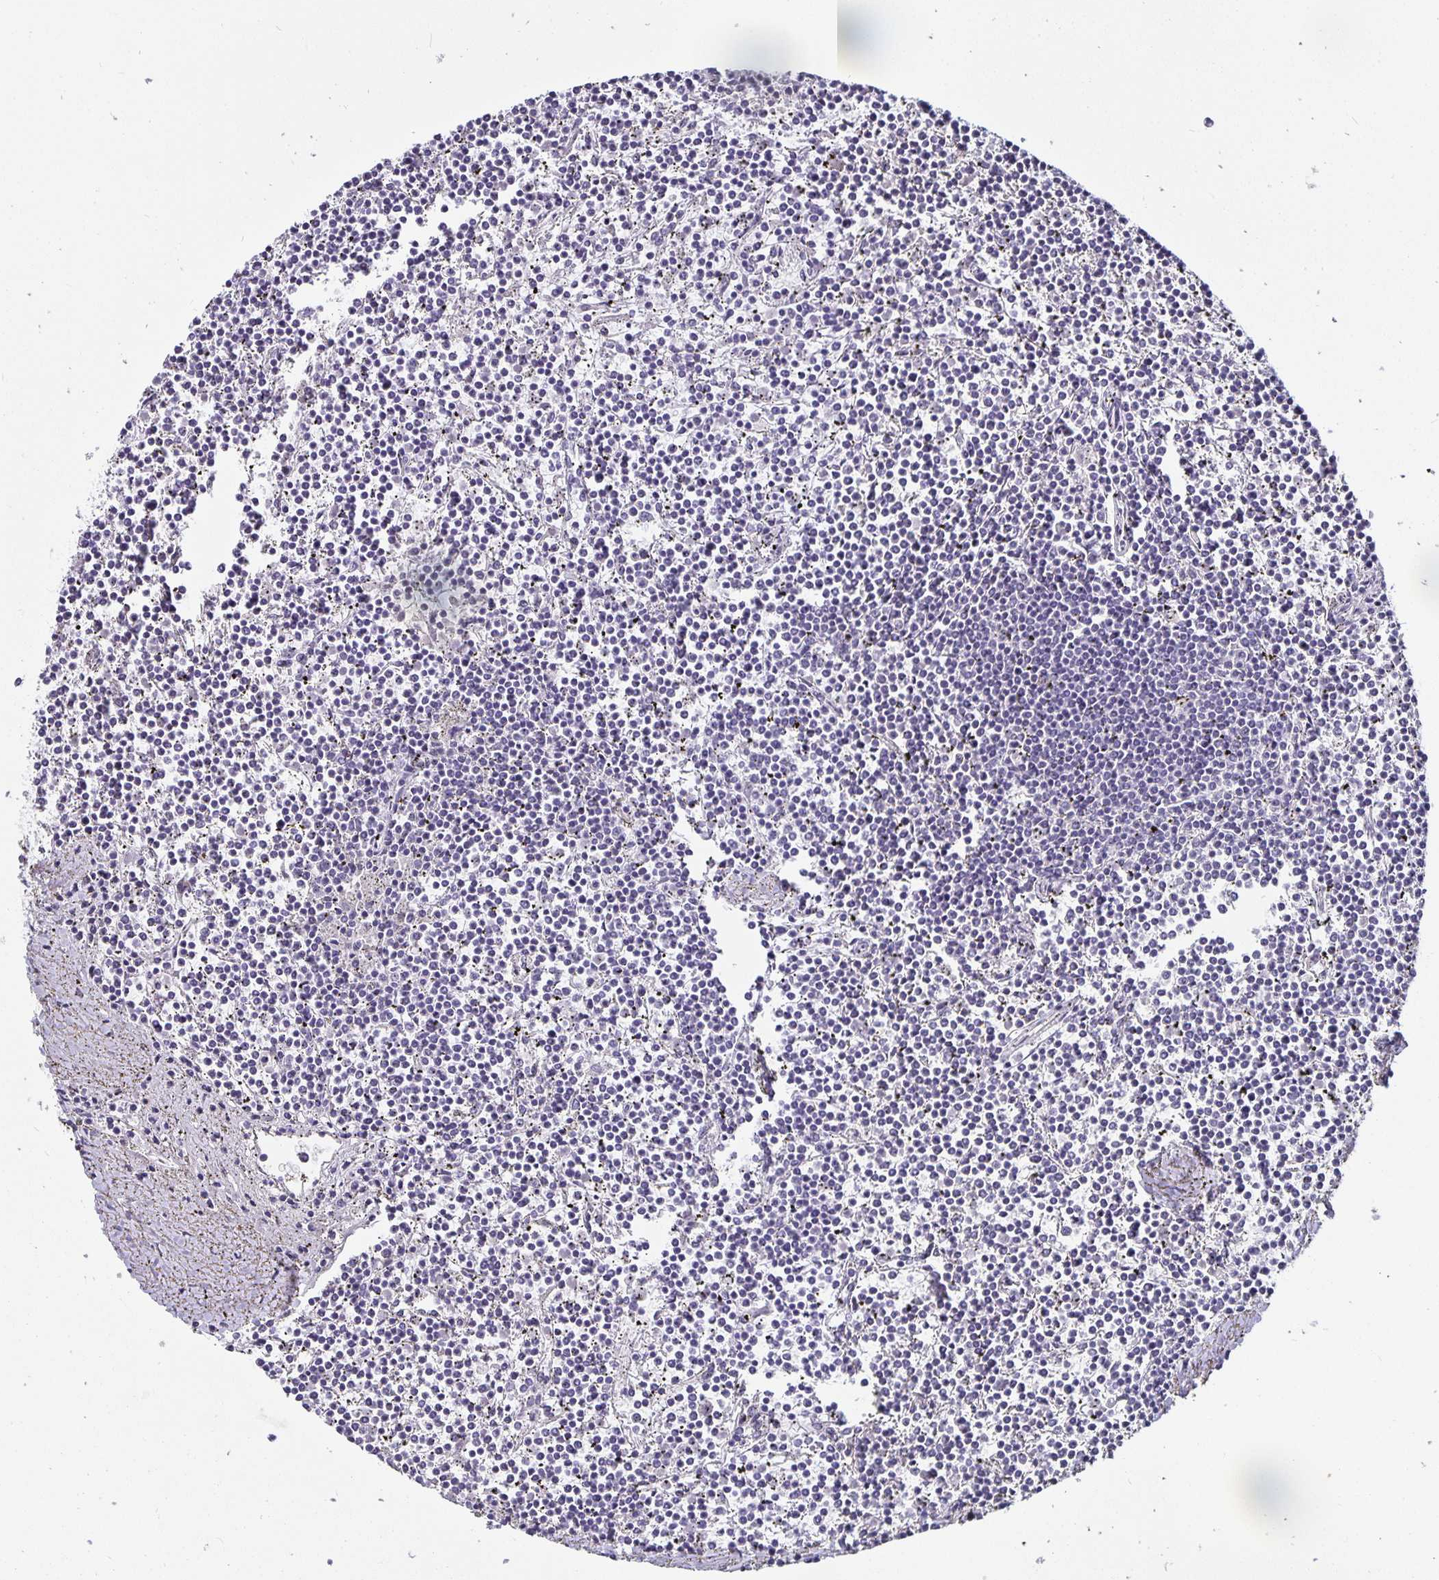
{"staining": {"intensity": "negative", "quantity": "none", "location": "none"}, "tissue": "lymphoma", "cell_type": "Tumor cells", "image_type": "cancer", "snomed": [{"axis": "morphology", "description": "Malignant lymphoma, non-Hodgkin's type, Low grade"}, {"axis": "topography", "description": "Spleen"}], "caption": "An IHC image of malignant lymphoma, non-Hodgkin's type (low-grade) is shown. There is no staining in tumor cells of malignant lymphoma, non-Hodgkin's type (low-grade).", "gene": "CA12", "patient": {"sex": "female", "age": 19}}